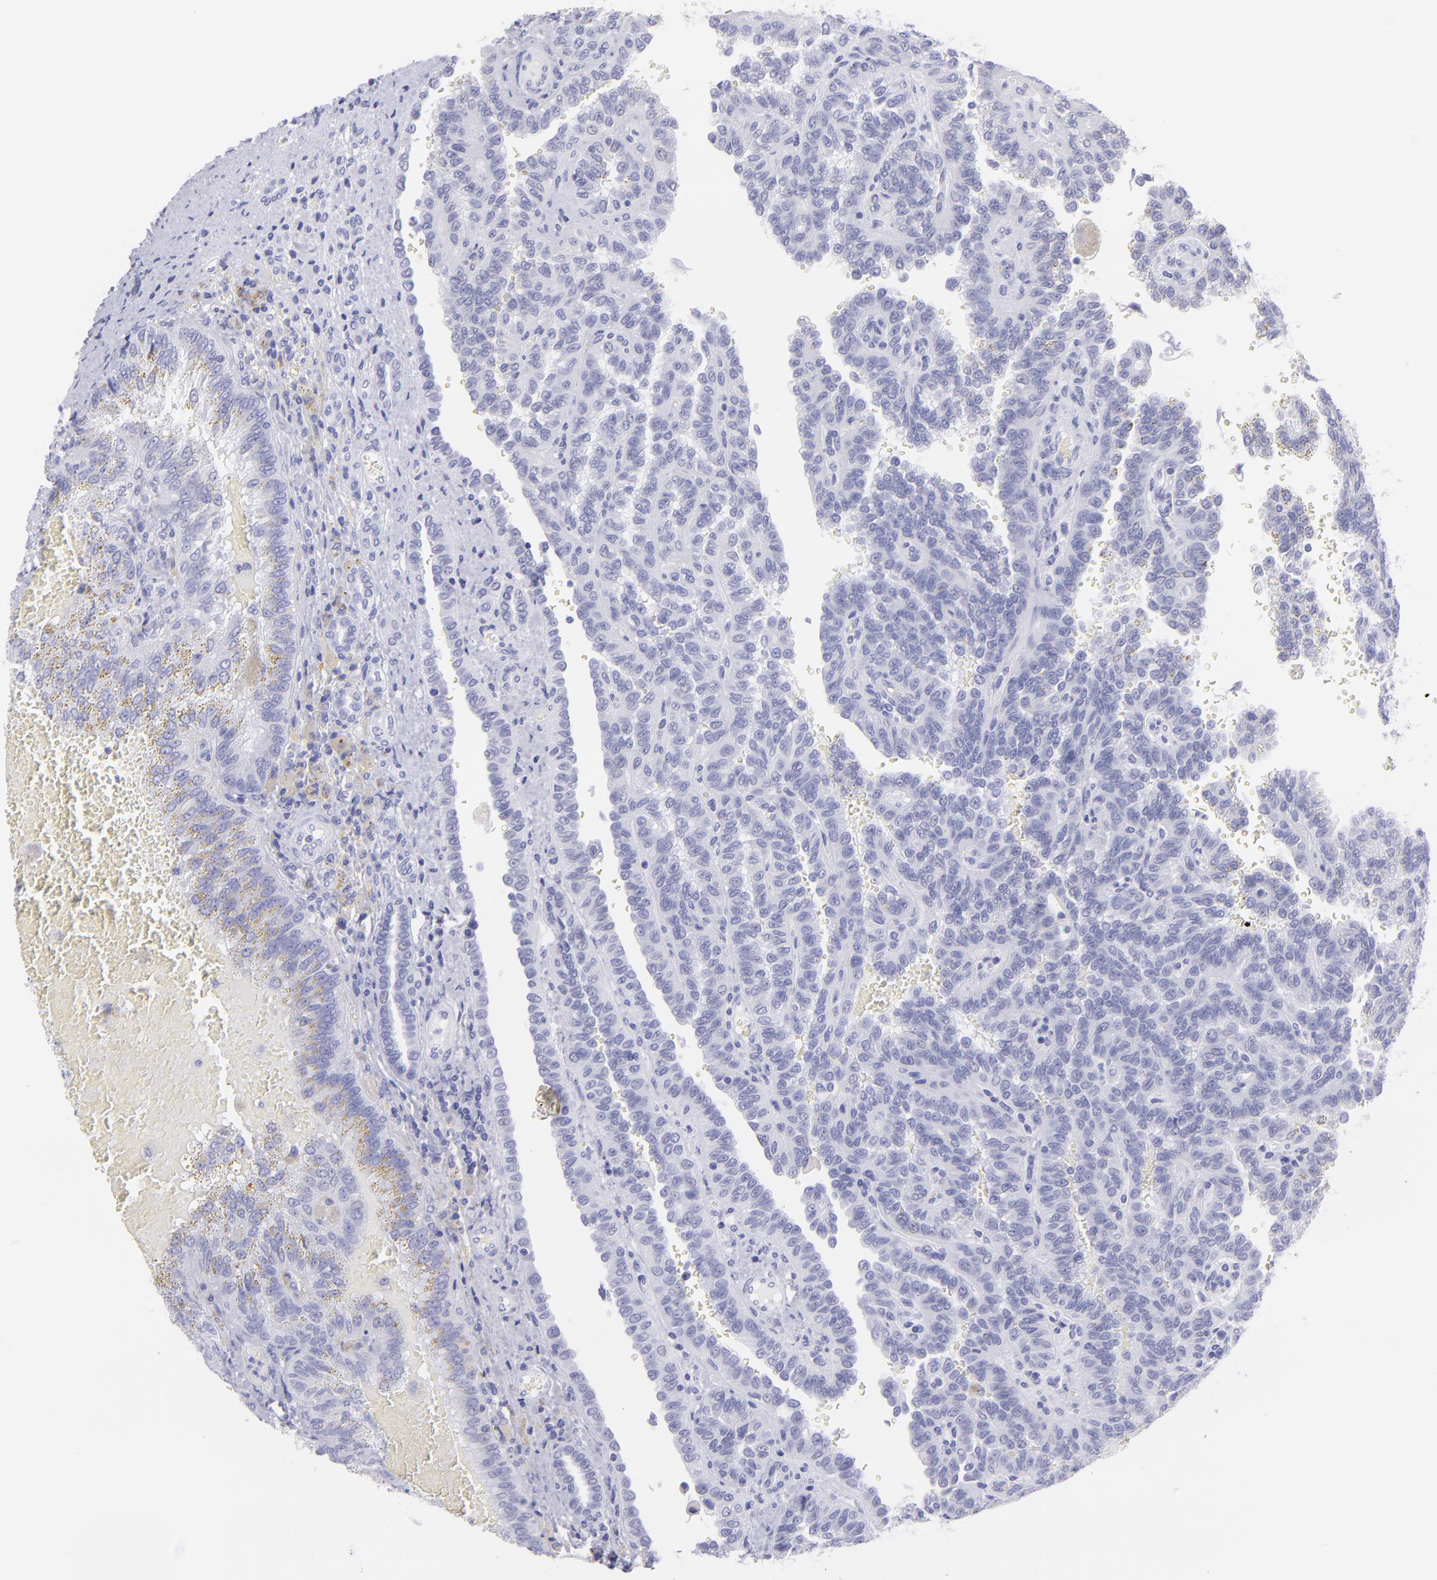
{"staining": {"intensity": "negative", "quantity": "none", "location": "none"}, "tissue": "renal cancer", "cell_type": "Tumor cells", "image_type": "cancer", "snomed": [{"axis": "morphology", "description": "Inflammation, NOS"}, {"axis": "morphology", "description": "Adenocarcinoma, NOS"}, {"axis": "topography", "description": "Kidney"}], "caption": "Renal cancer was stained to show a protein in brown. There is no significant positivity in tumor cells. Nuclei are stained in blue.", "gene": "PIP", "patient": {"sex": "male", "age": 68}}